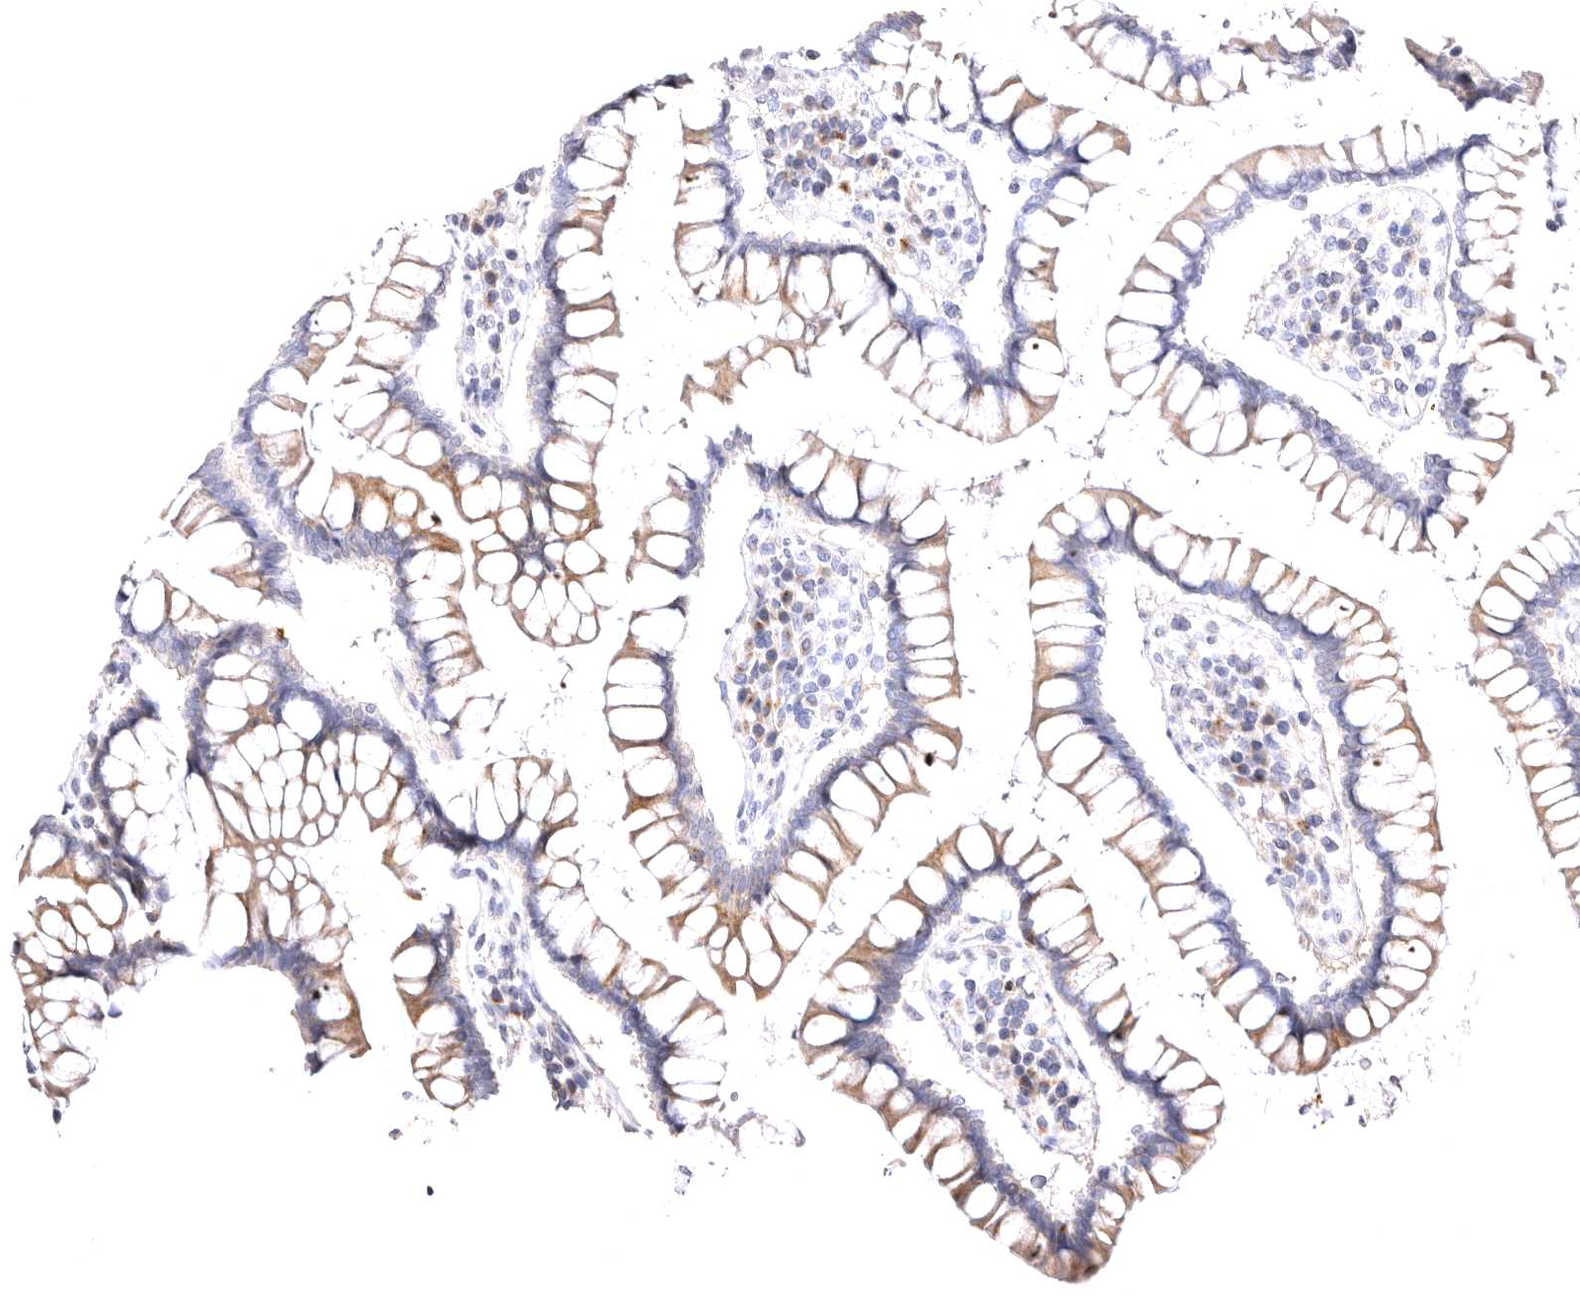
{"staining": {"intensity": "weak", "quantity": "<25%", "location": "cytoplasmic/membranous,nuclear"}, "tissue": "colon", "cell_type": "Endothelial cells", "image_type": "normal", "snomed": [{"axis": "morphology", "description": "Normal tissue, NOS"}, {"axis": "topography", "description": "Colon"}], "caption": "Colon was stained to show a protein in brown. There is no significant expression in endothelial cells. Nuclei are stained in blue.", "gene": "VPS45", "patient": {"sex": "female", "age": 79}}